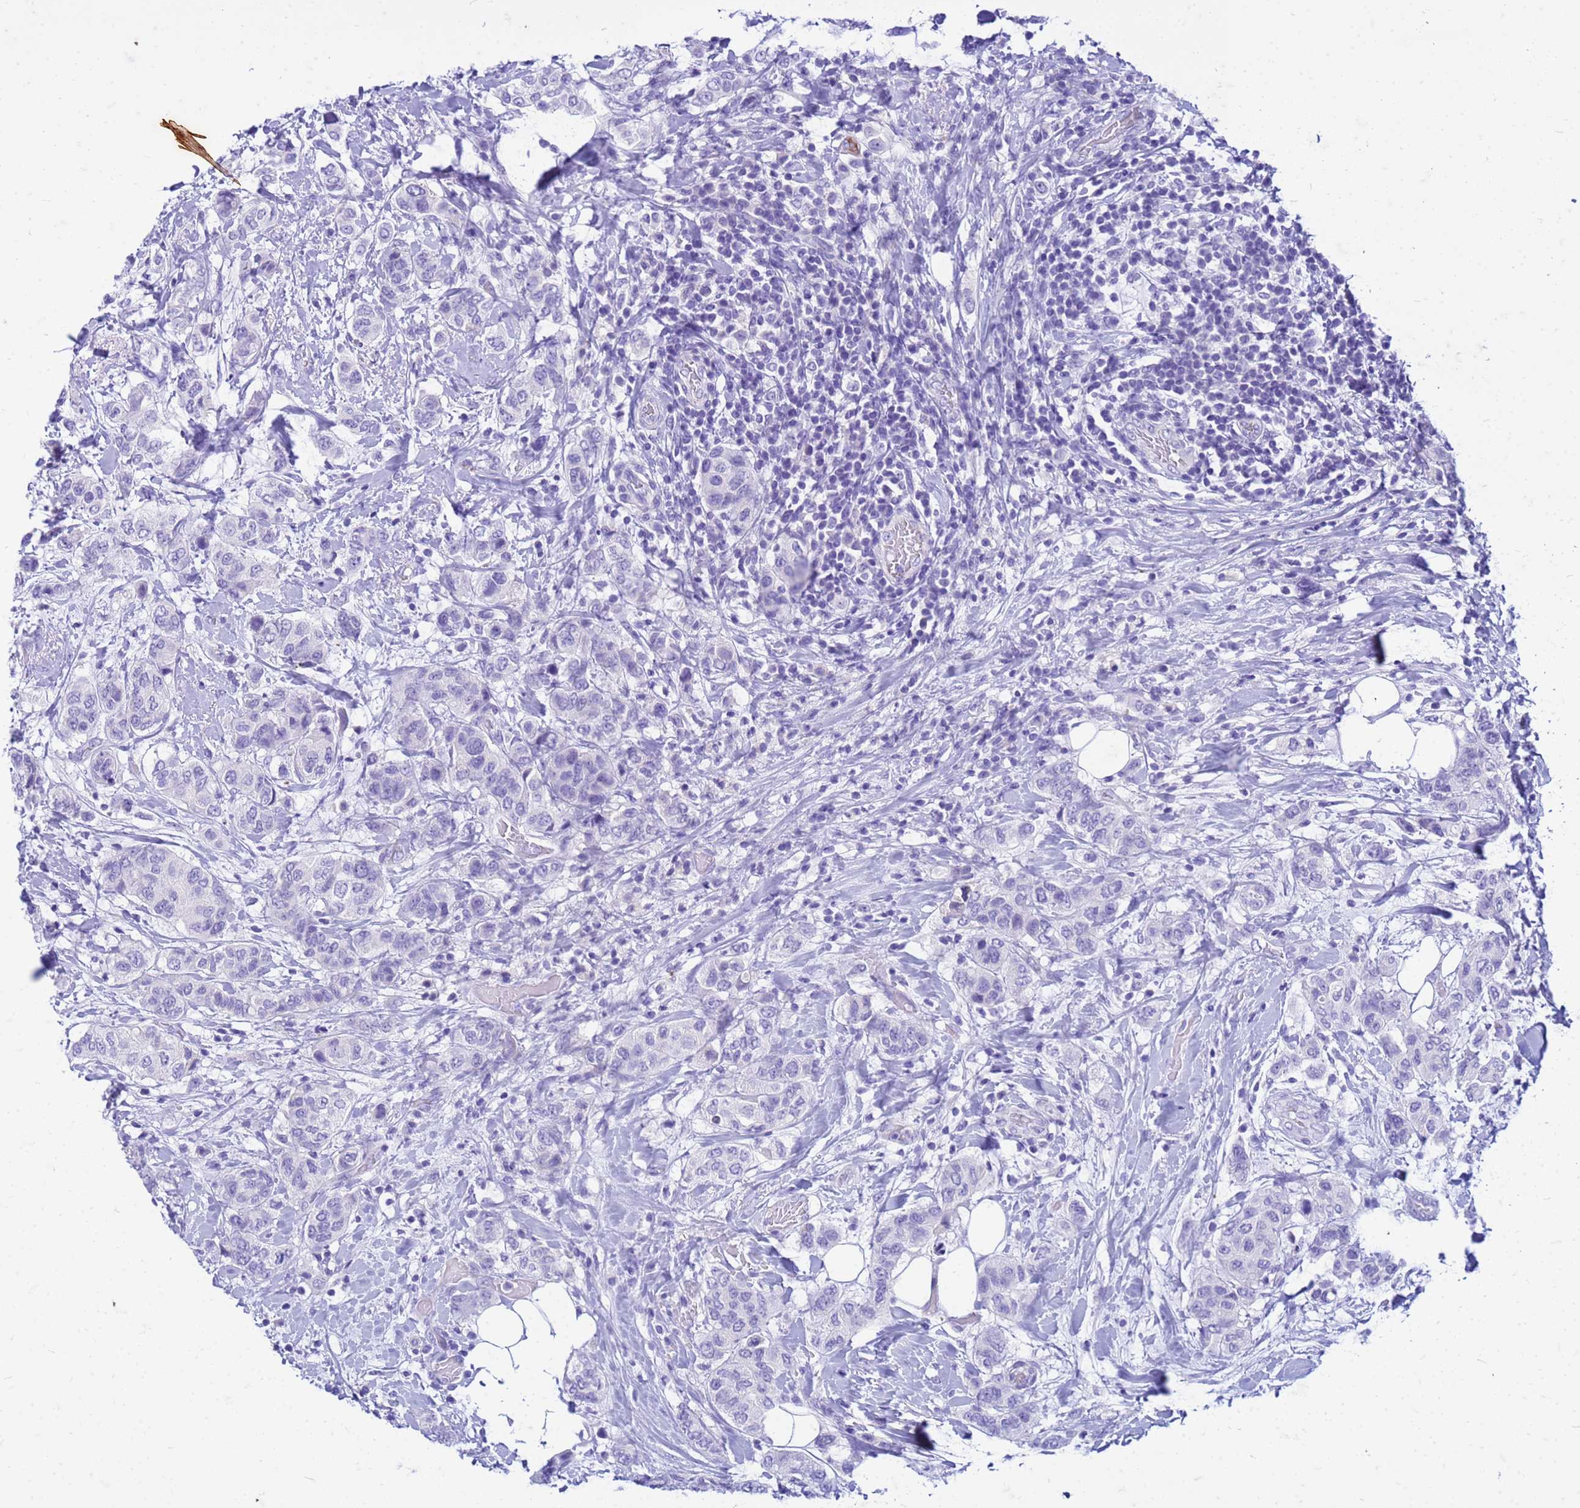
{"staining": {"intensity": "negative", "quantity": "none", "location": "none"}, "tissue": "breast cancer", "cell_type": "Tumor cells", "image_type": "cancer", "snomed": [{"axis": "morphology", "description": "Lobular carcinoma"}, {"axis": "topography", "description": "Breast"}], "caption": "A high-resolution image shows immunohistochemistry staining of breast lobular carcinoma, which shows no significant expression in tumor cells. Brightfield microscopy of immunohistochemistry (IHC) stained with DAB (3,3'-diaminobenzidine) (brown) and hematoxylin (blue), captured at high magnification.", "gene": "CFAP100", "patient": {"sex": "female", "age": 51}}